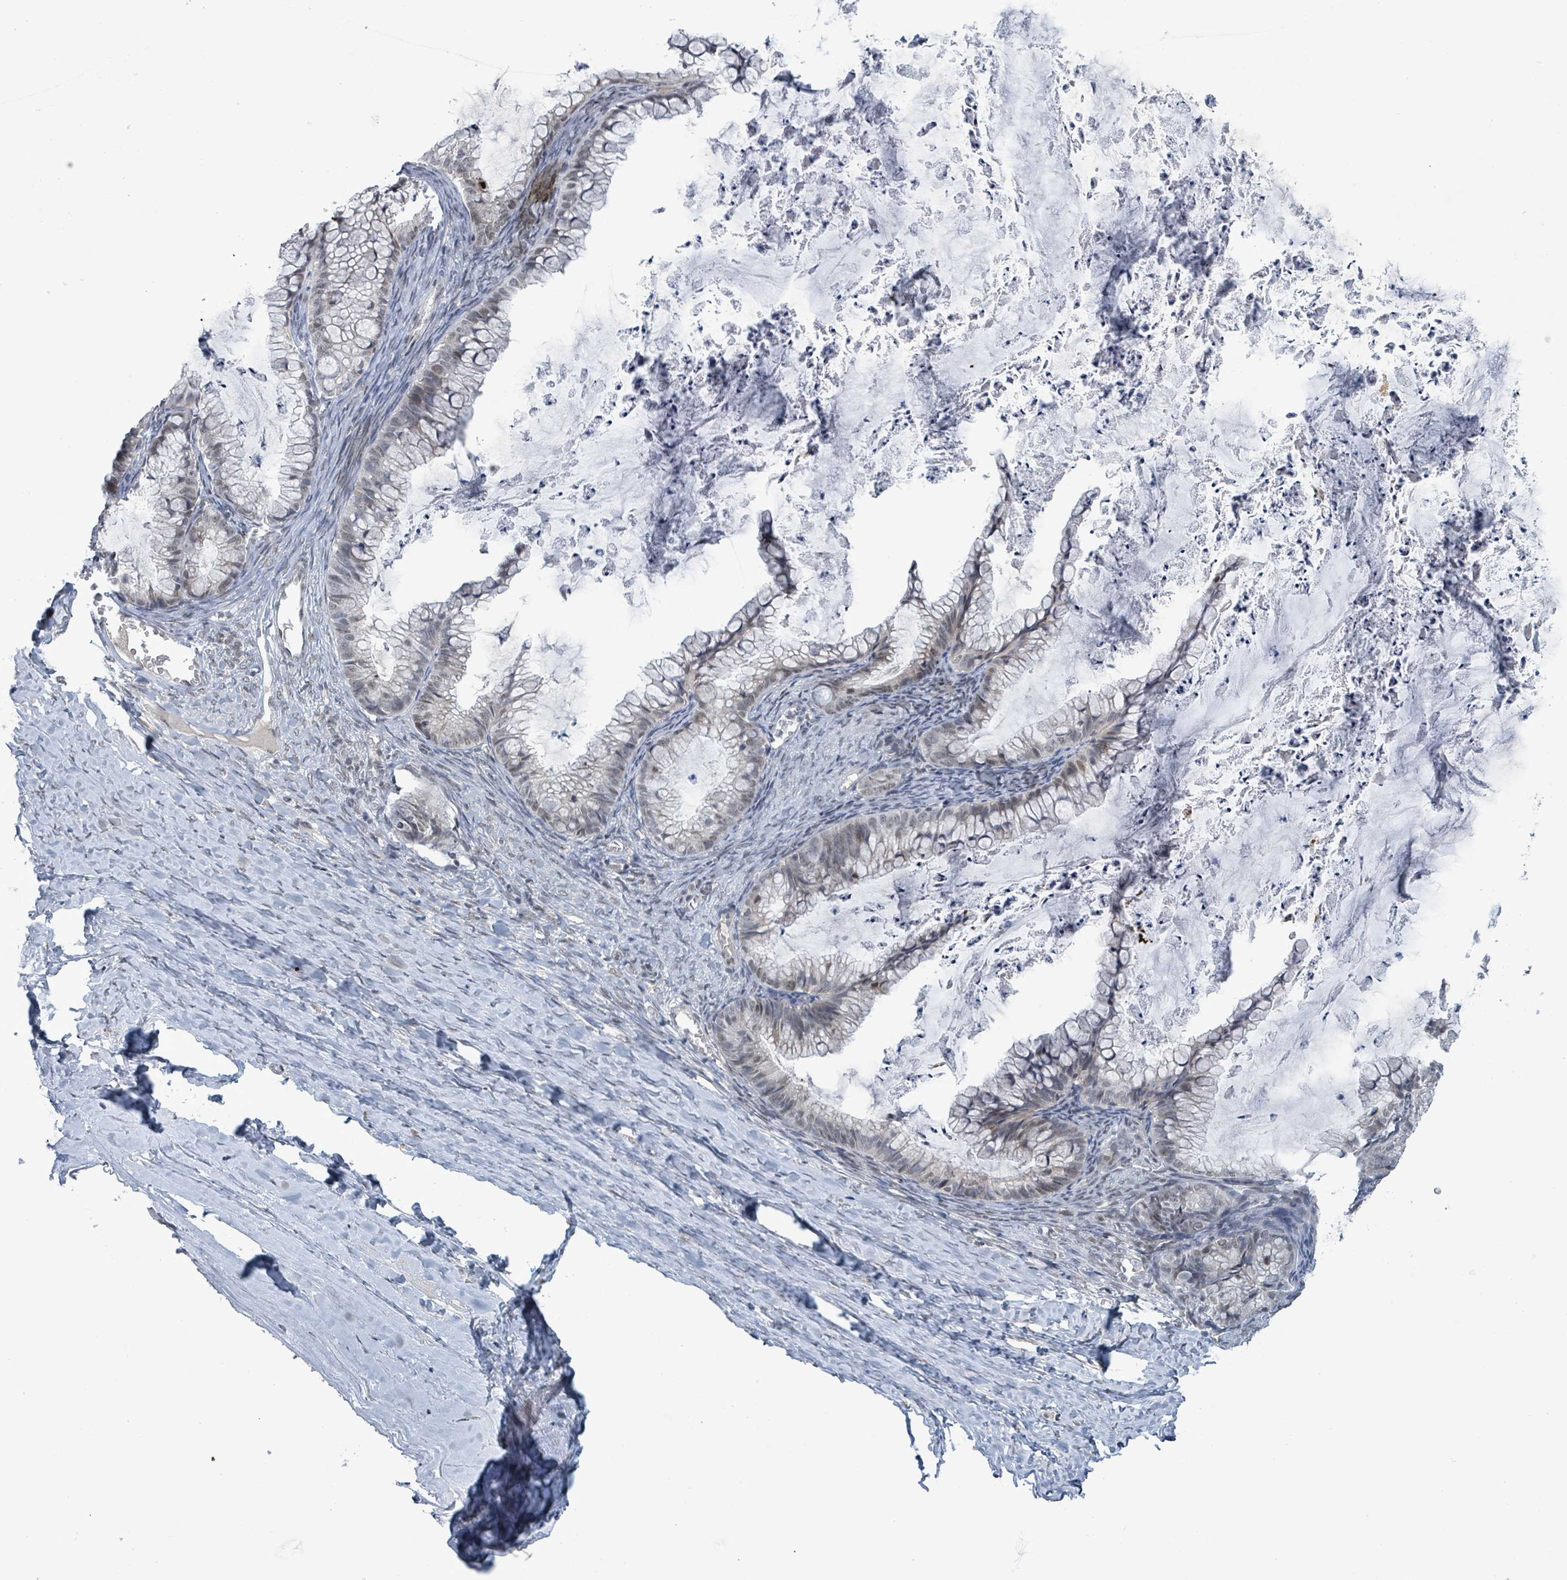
{"staining": {"intensity": "negative", "quantity": "none", "location": "none"}, "tissue": "ovarian cancer", "cell_type": "Tumor cells", "image_type": "cancer", "snomed": [{"axis": "morphology", "description": "Cystadenocarcinoma, mucinous, NOS"}, {"axis": "topography", "description": "Ovary"}], "caption": "DAB (3,3'-diaminobenzidine) immunohistochemical staining of ovarian mucinous cystadenocarcinoma reveals no significant positivity in tumor cells.", "gene": "BANP", "patient": {"sex": "female", "age": 35}}